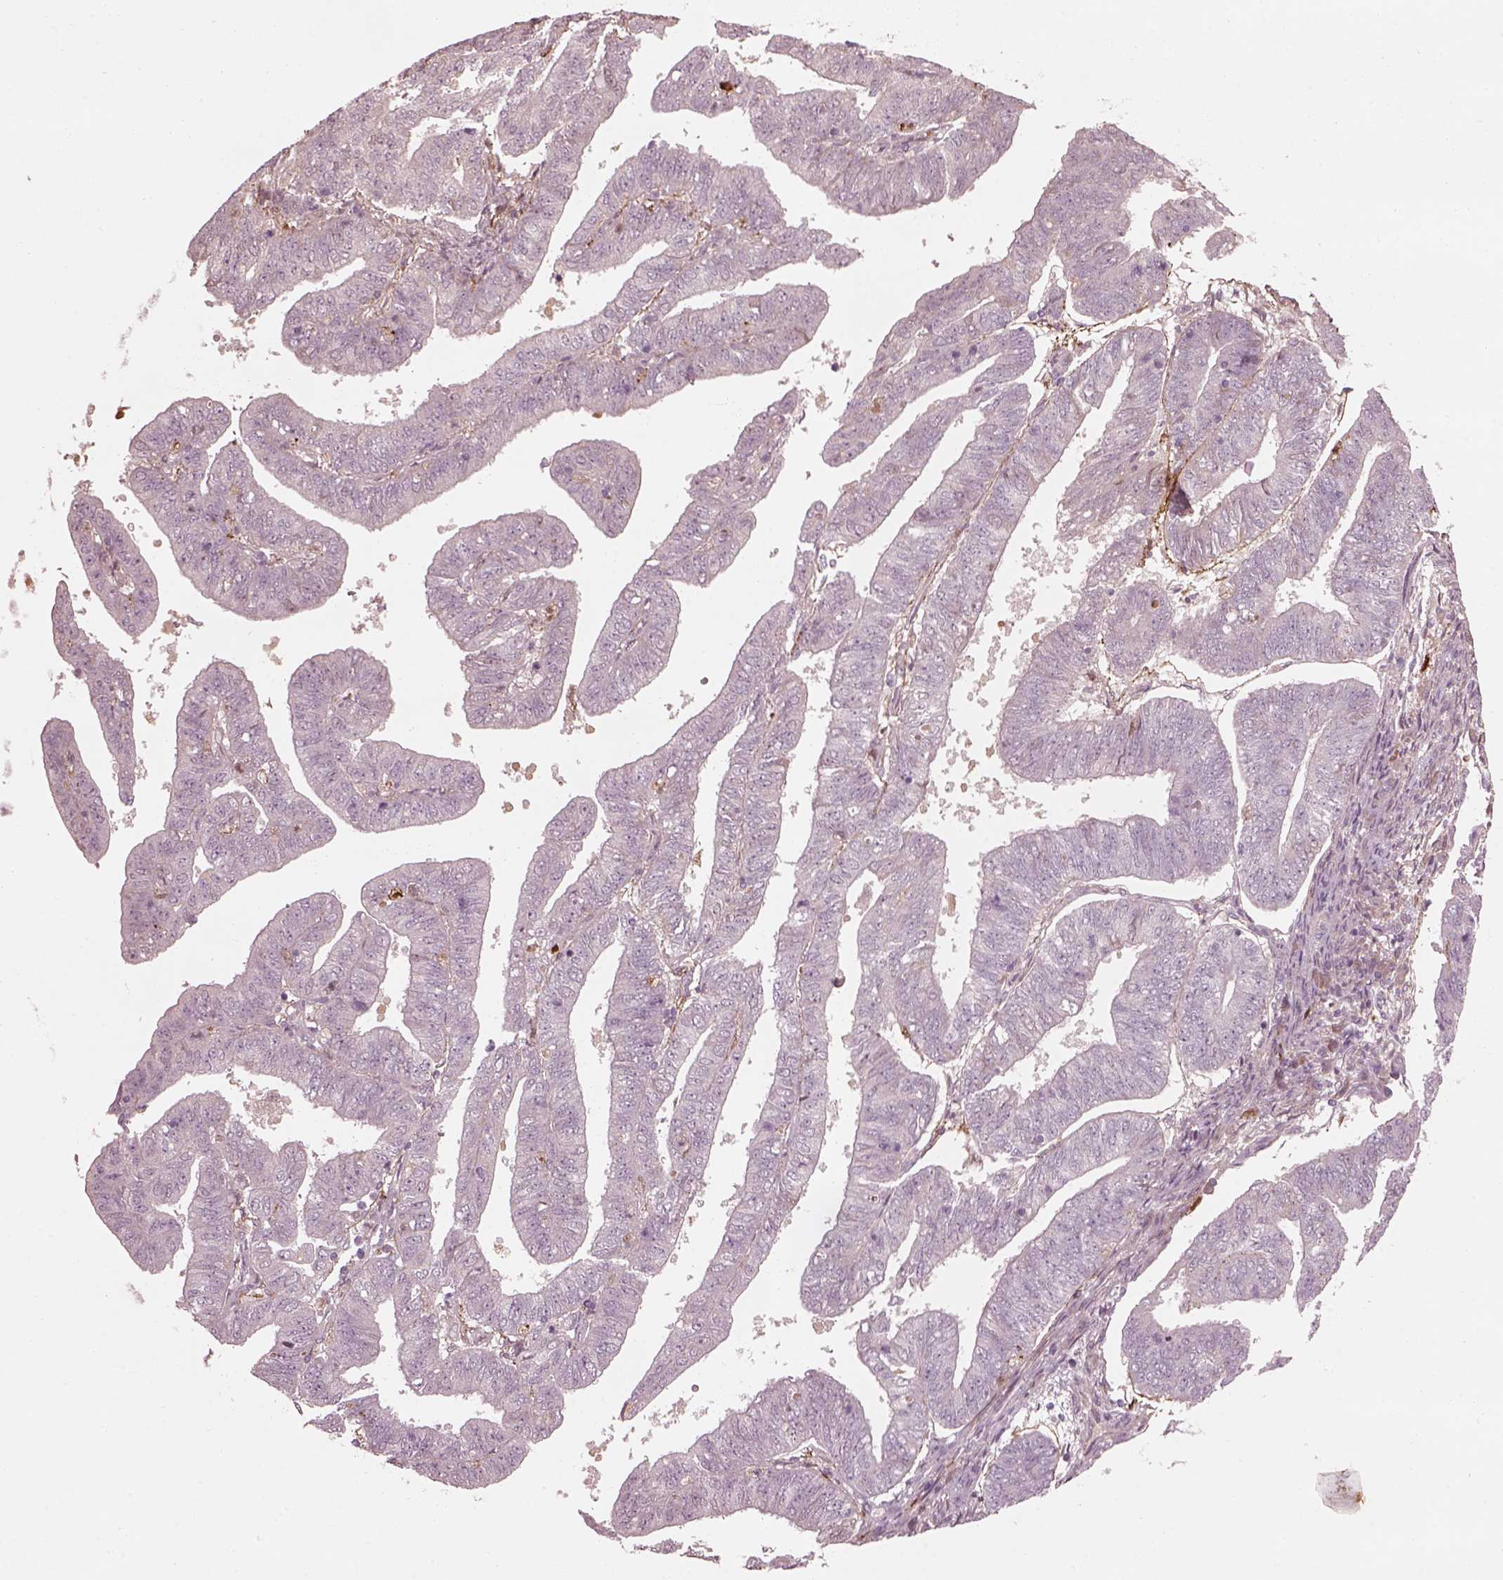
{"staining": {"intensity": "negative", "quantity": "none", "location": "none"}, "tissue": "endometrial cancer", "cell_type": "Tumor cells", "image_type": "cancer", "snomed": [{"axis": "morphology", "description": "Adenocarcinoma, NOS"}, {"axis": "topography", "description": "Endometrium"}], "caption": "There is no significant positivity in tumor cells of adenocarcinoma (endometrial).", "gene": "EFEMP1", "patient": {"sex": "female", "age": 82}}